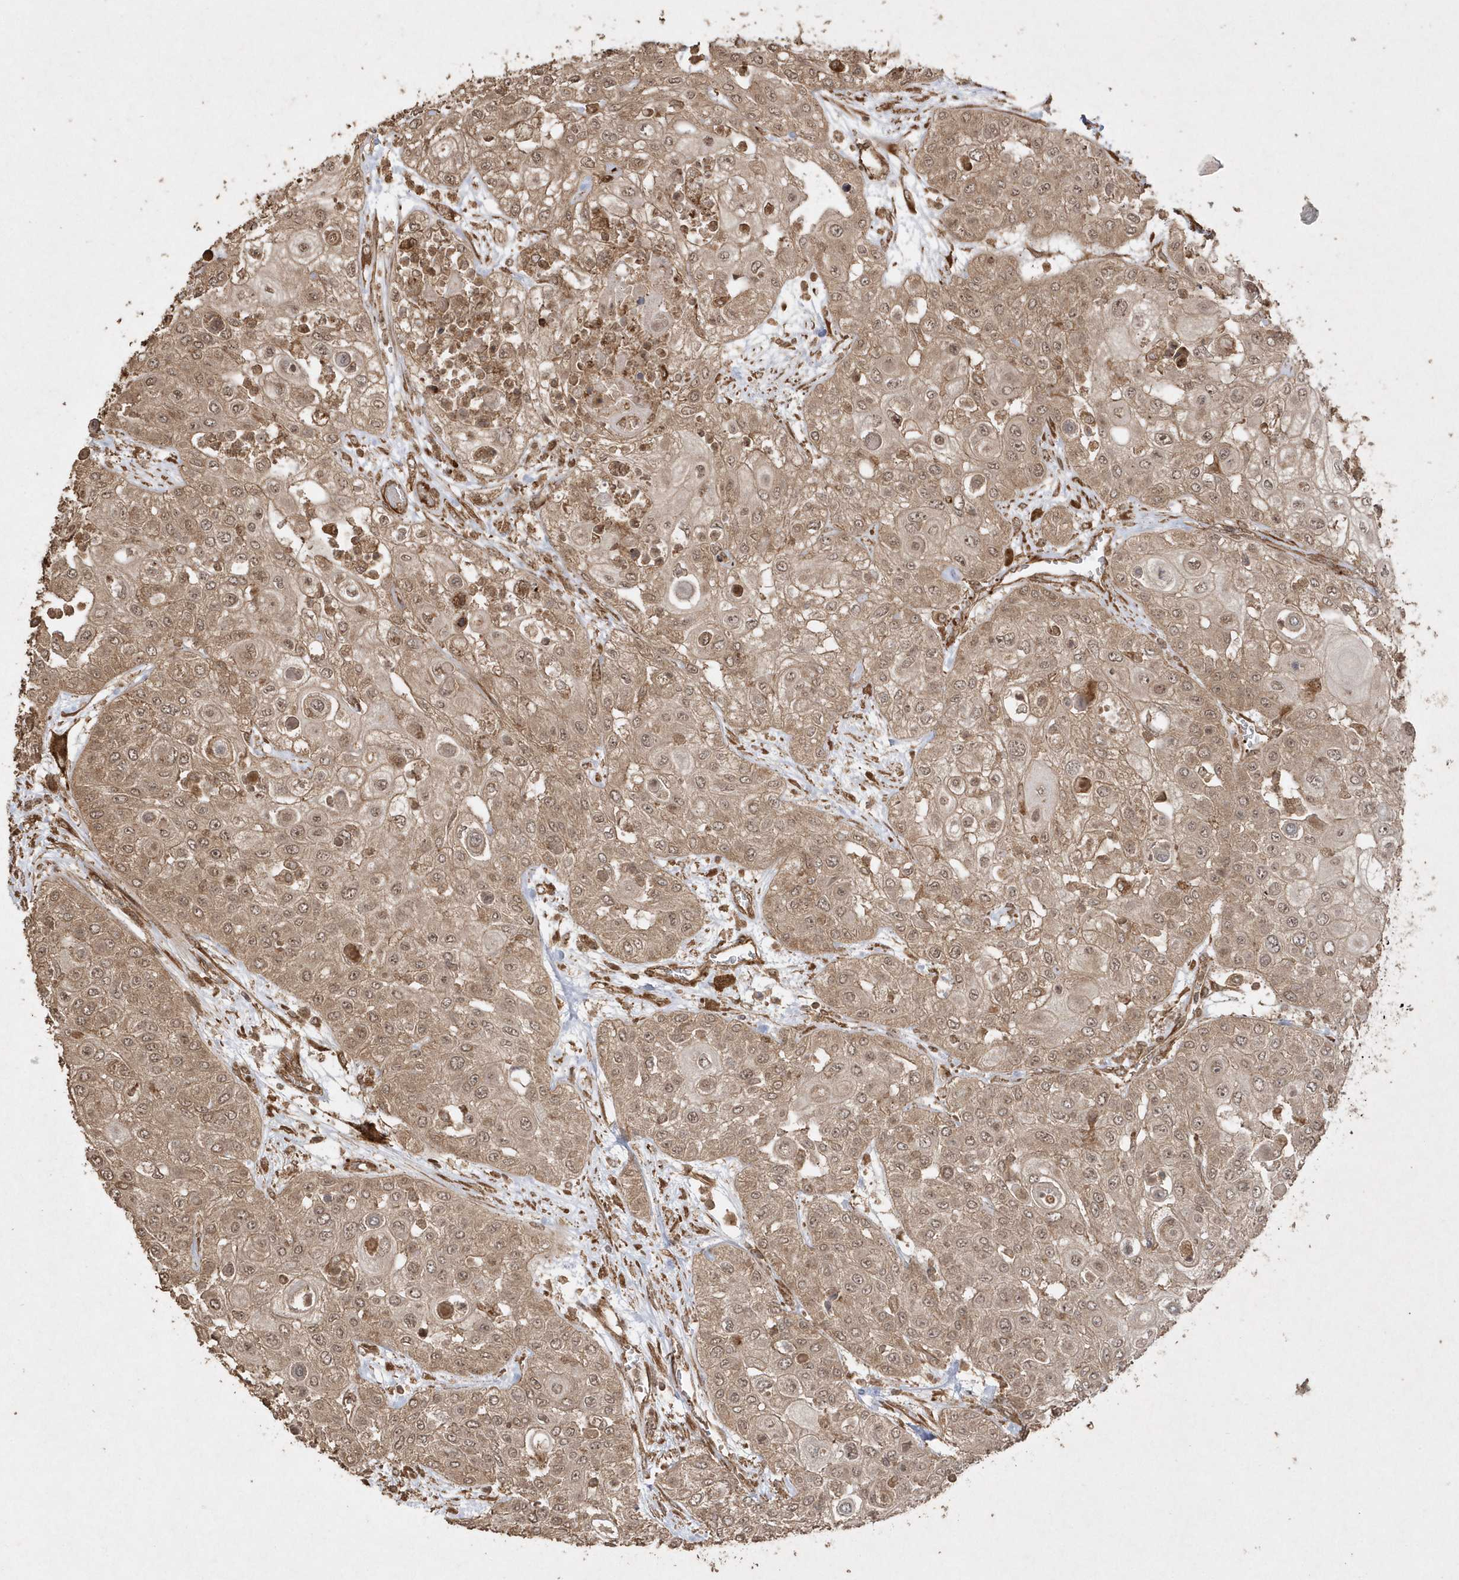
{"staining": {"intensity": "moderate", "quantity": ">75%", "location": "cytoplasmic/membranous,nuclear"}, "tissue": "urothelial cancer", "cell_type": "Tumor cells", "image_type": "cancer", "snomed": [{"axis": "morphology", "description": "Urothelial carcinoma, High grade"}, {"axis": "topography", "description": "Urinary bladder"}], "caption": "There is medium levels of moderate cytoplasmic/membranous and nuclear positivity in tumor cells of high-grade urothelial carcinoma, as demonstrated by immunohistochemical staining (brown color).", "gene": "AVPI1", "patient": {"sex": "female", "age": 79}}